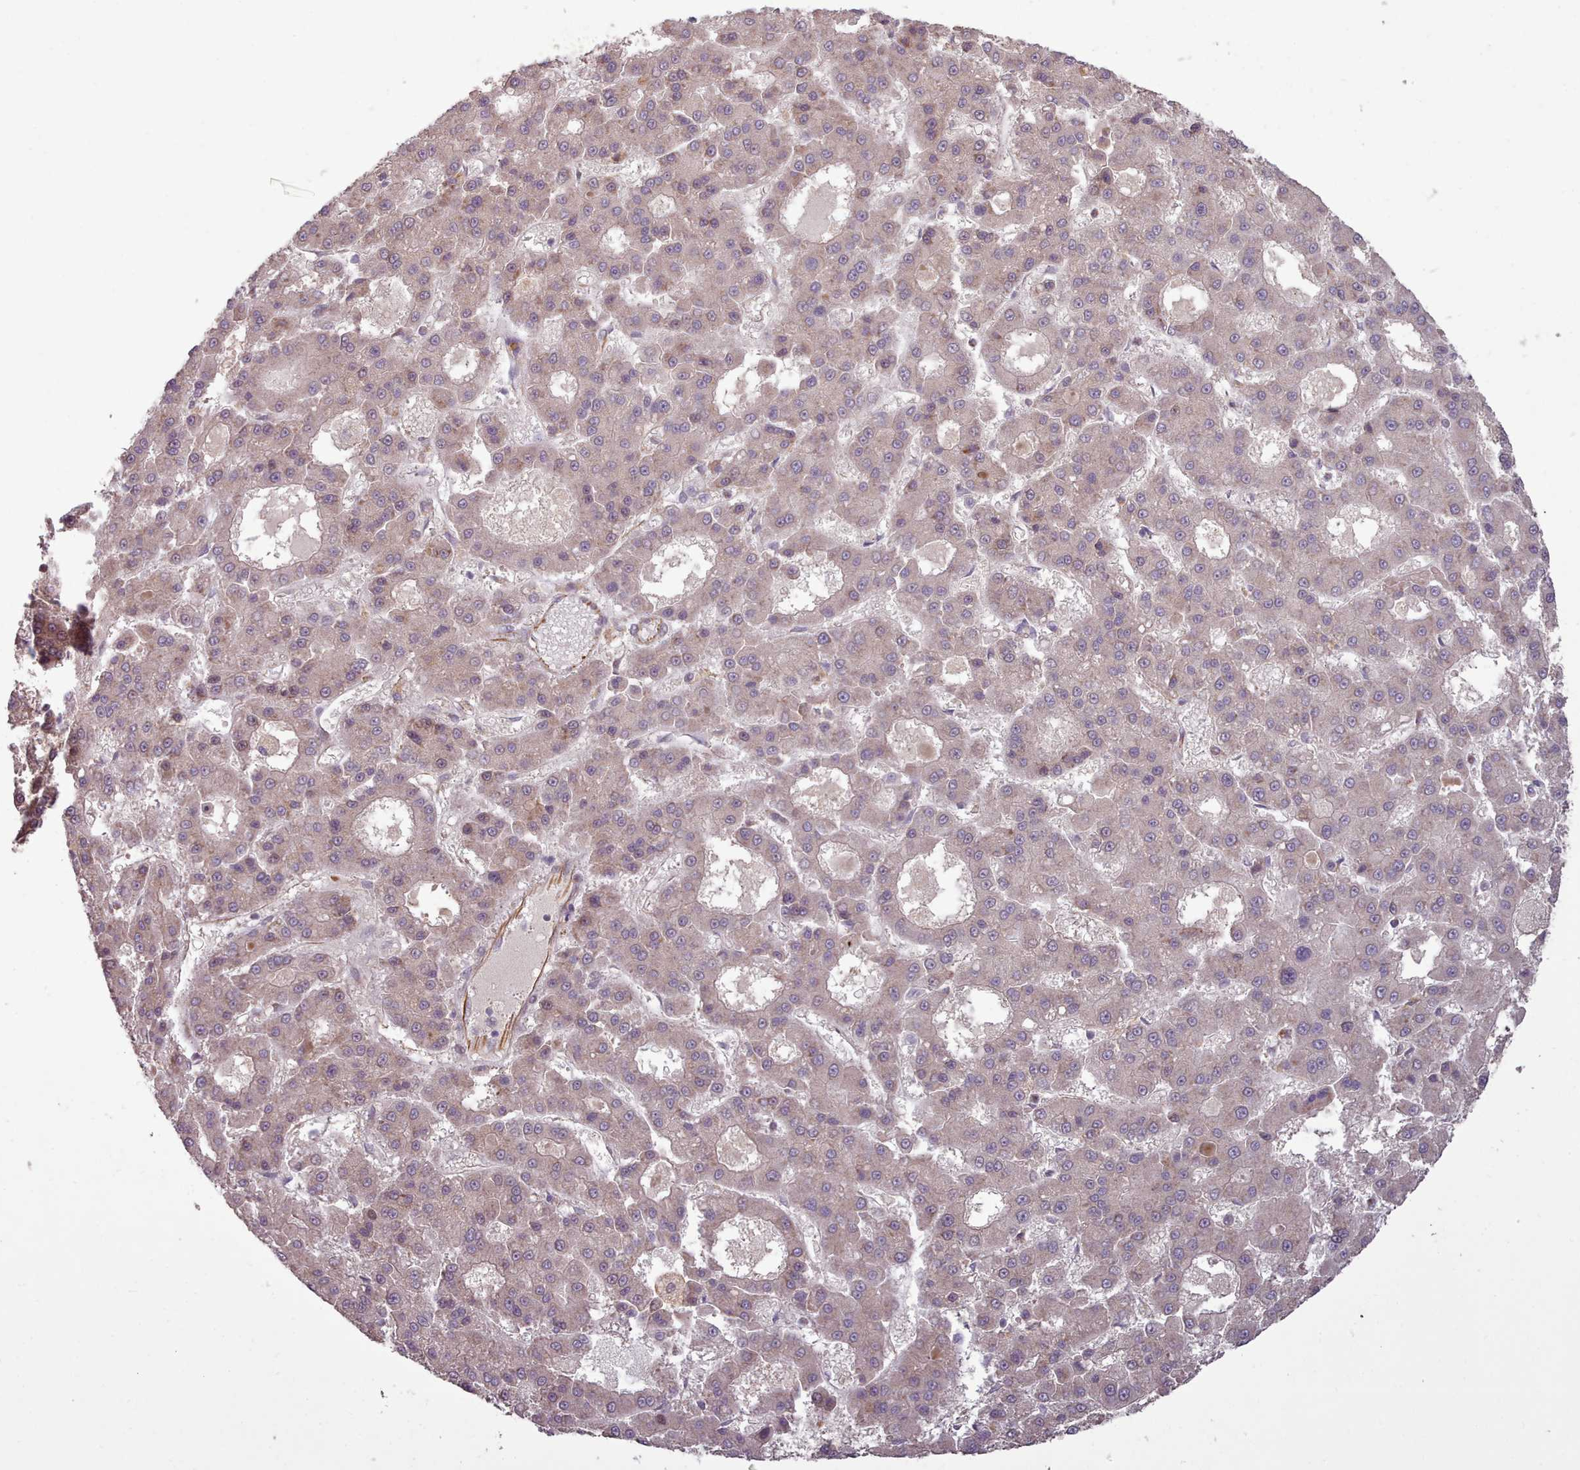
{"staining": {"intensity": "weak", "quantity": ">75%", "location": "cytoplasmic/membranous"}, "tissue": "liver cancer", "cell_type": "Tumor cells", "image_type": "cancer", "snomed": [{"axis": "morphology", "description": "Carcinoma, Hepatocellular, NOS"}, {"axis": "topography", "description": "Liver"}], "caption": "Protein expression analysis of liver cancer exhibits weak cytoplasmic/membranous expression in about >75% of tumor cells.", "gene": "GBGT1", "patient": {"sex": "male", "age": 70}}